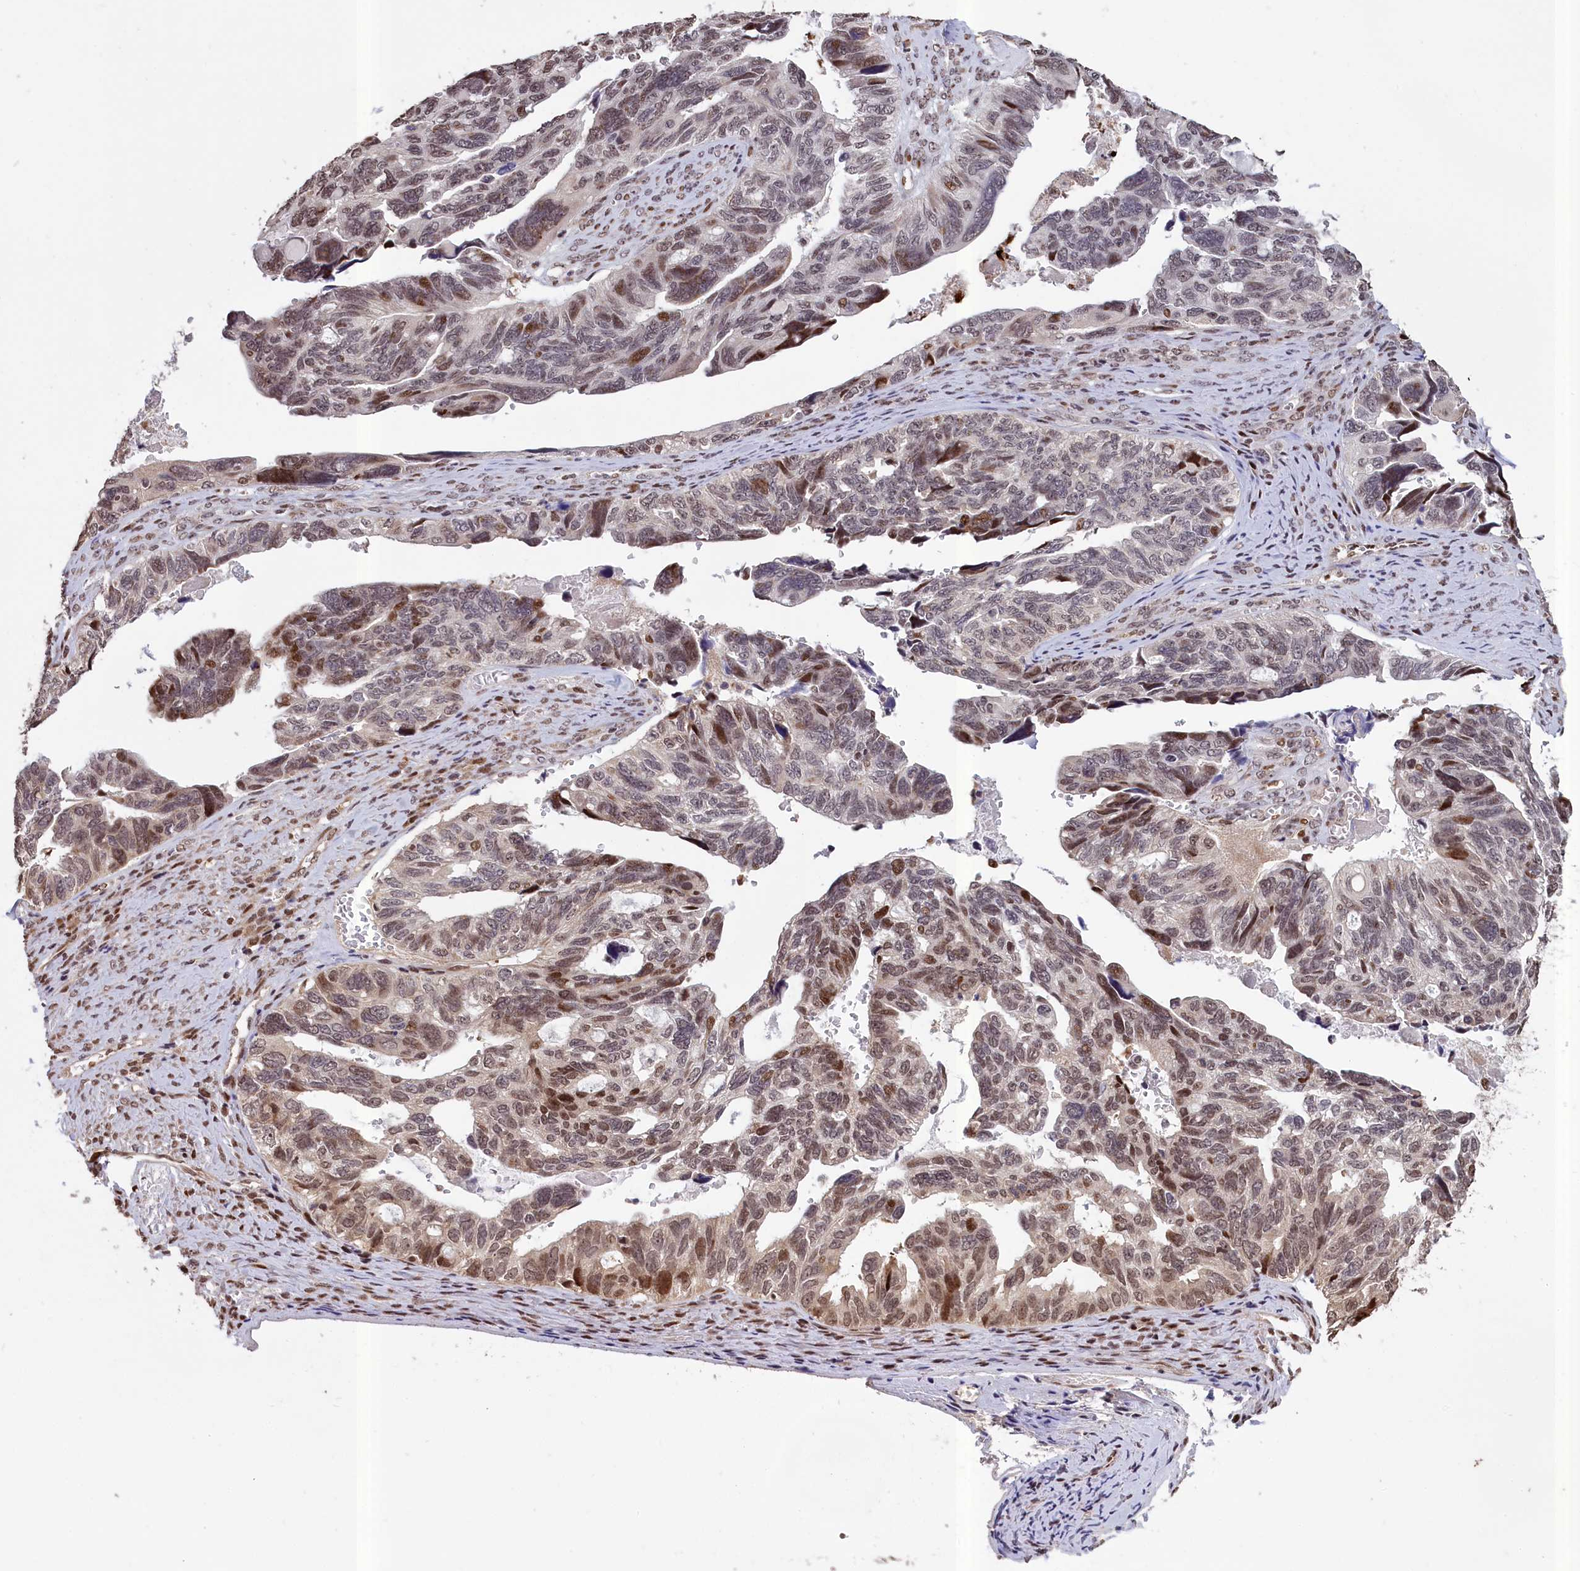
{"staining": {"intensity": "moderate", "quantity": "25%-75%", "location": "nuclear"}, "tissue": "ovarian cancer", "cell_type": "Tumor cells", "image_type": "cancer", "snomed": [{"axis": "morphology", "description": "Cystadenocarcinoma, serous, NOS"}, {"axis": "topography", "description": "Ovary"}], "caption": "Protein expression analysis of serous cystadenocarcinoma (ovarian) shows moderate nuclear positivity in about 25%-75% of tumor cells.", "gene": "RELB", "patient": {"sex": "female", "age": 79}}